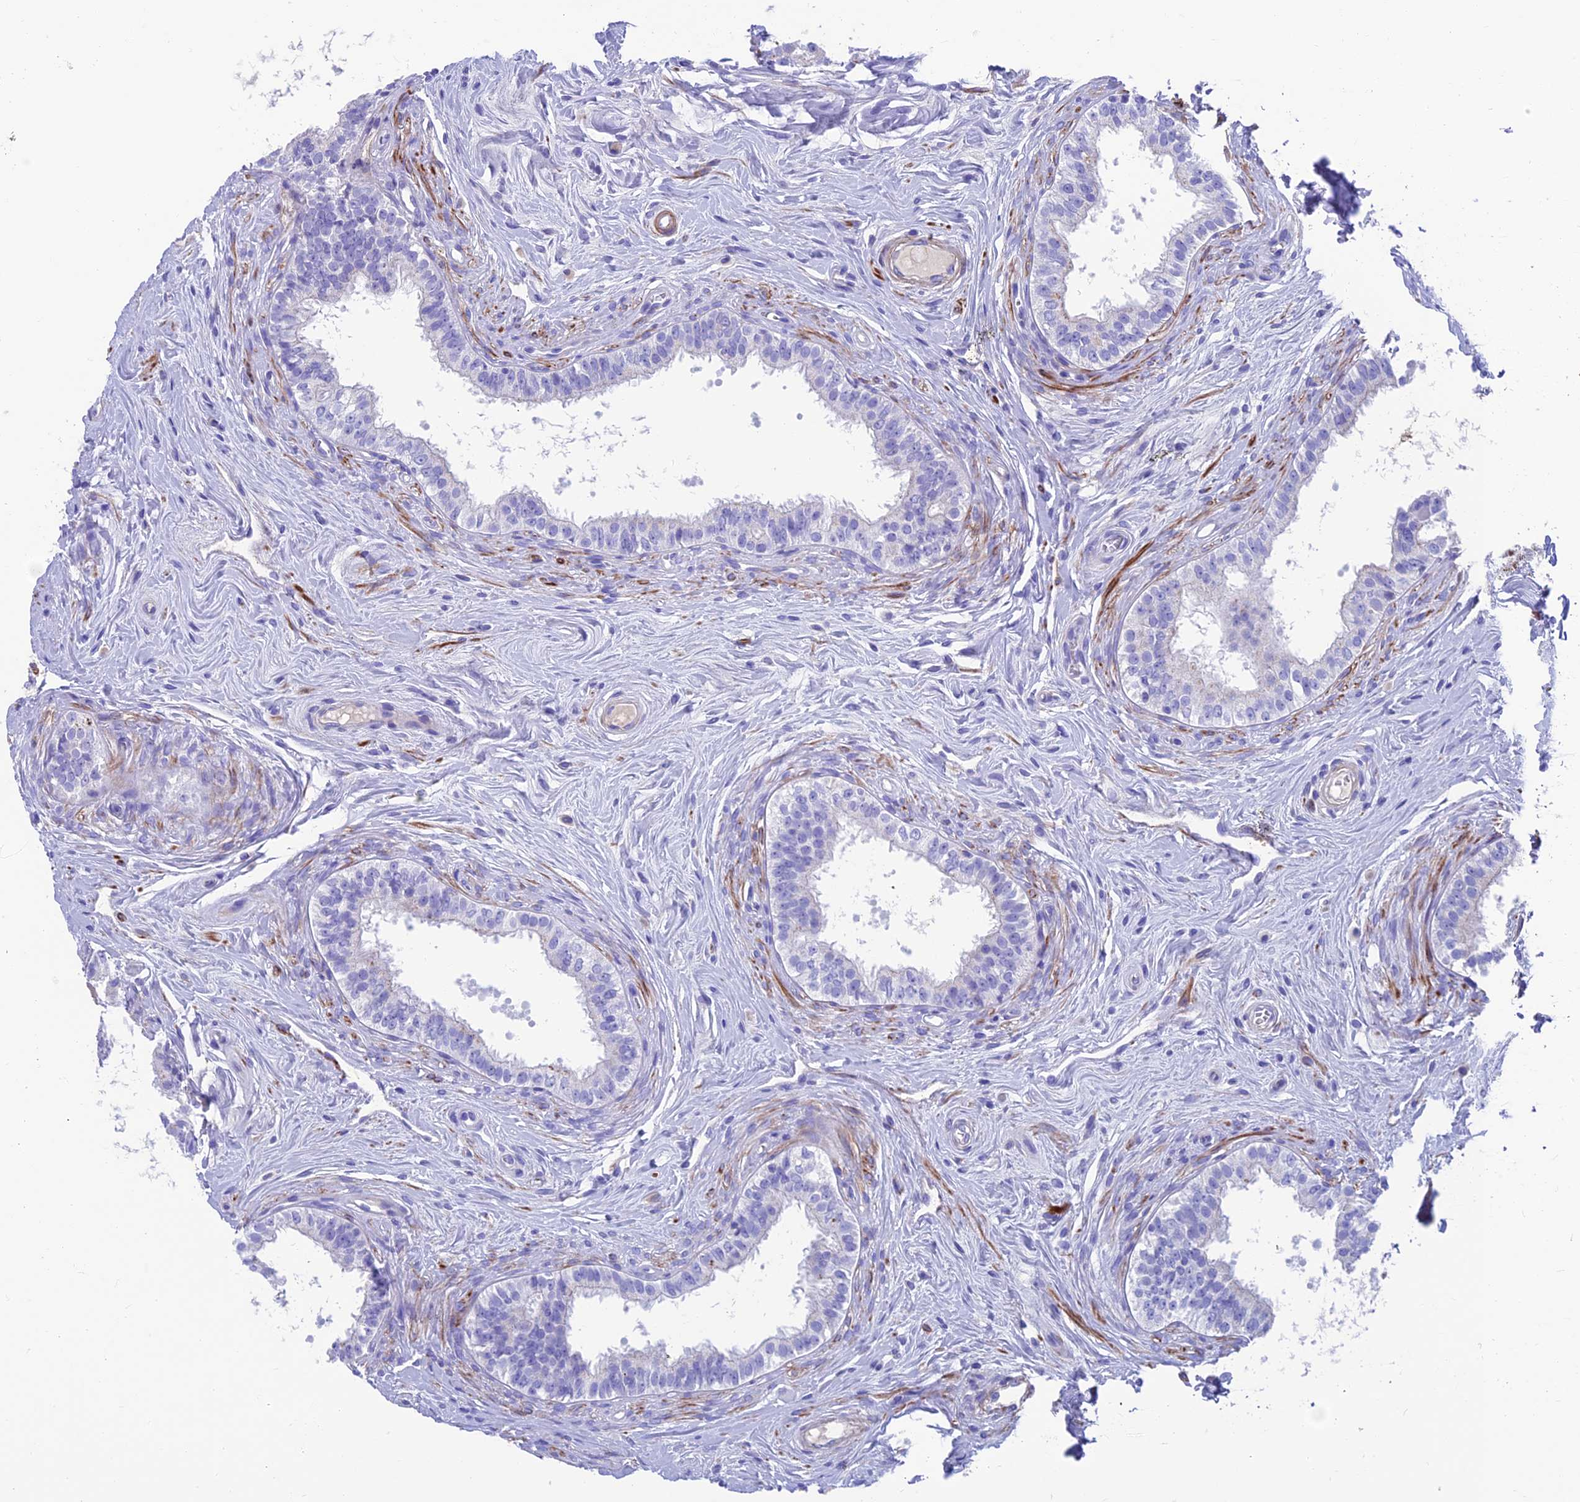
{"staining": {"intensity": "negative", "quantity": "none", "location": "none"}, "tissue": "epididymis", "cell_type": "Glandular cells", "image_type": "normal", "snomed": [{"axis": "morphology", "description": "Normal tissue, NOS"}, {"axis": "topography", "description": "Epididymis"}], "caption": "An immunohistochemistry (IHC) histopathology image of benign epididymis is shown. There is no staining in glandular cells of epididymis.", "gene": "GNG11", "patient": {"sex": "male", "age": 33}}